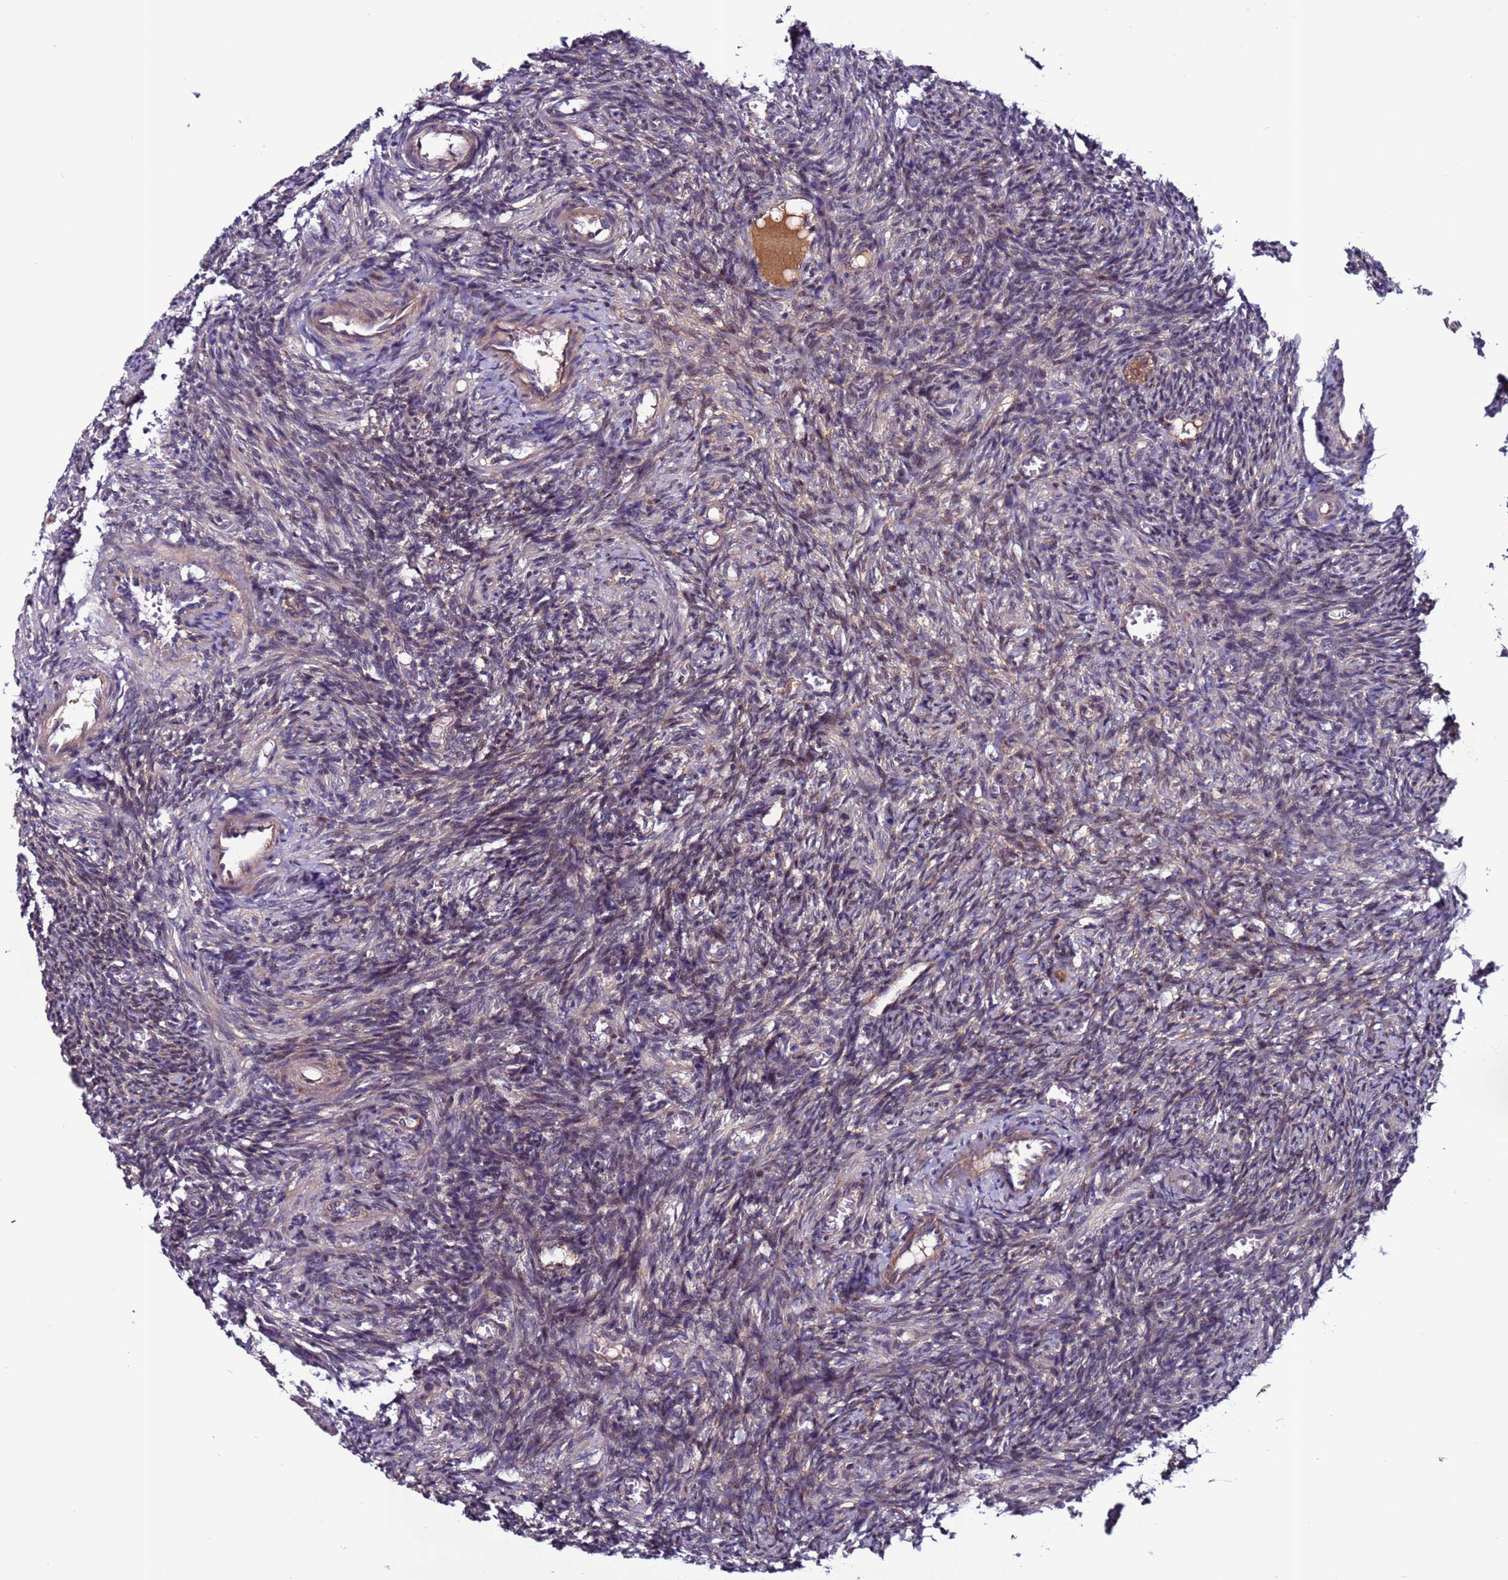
{"staining": {"intensity": "weak", "quantity": "25%-75%", "location": "cytoplasmic/membranous"}, "tissue": "ovary", "cell_type": "Ovarian stroma cells", "image_type": "normal", "snomed": [{"axis": "morphology", "description": "Normal tissue, NOS"}, {"axis": "topography", "description": "Ovary"}], "caption": "Ovary was stained to show a protein in brown. There is low levels of weak cytoplasmic/membranous expression in about 25%-75% of ovarian stroma cells. Using DAB (brown) and hematoxylin (blue) stains, captured at high magnification using brightfield microscopy.", "gene": "C8G", "patient": {"sex": "female", "age": 27}}